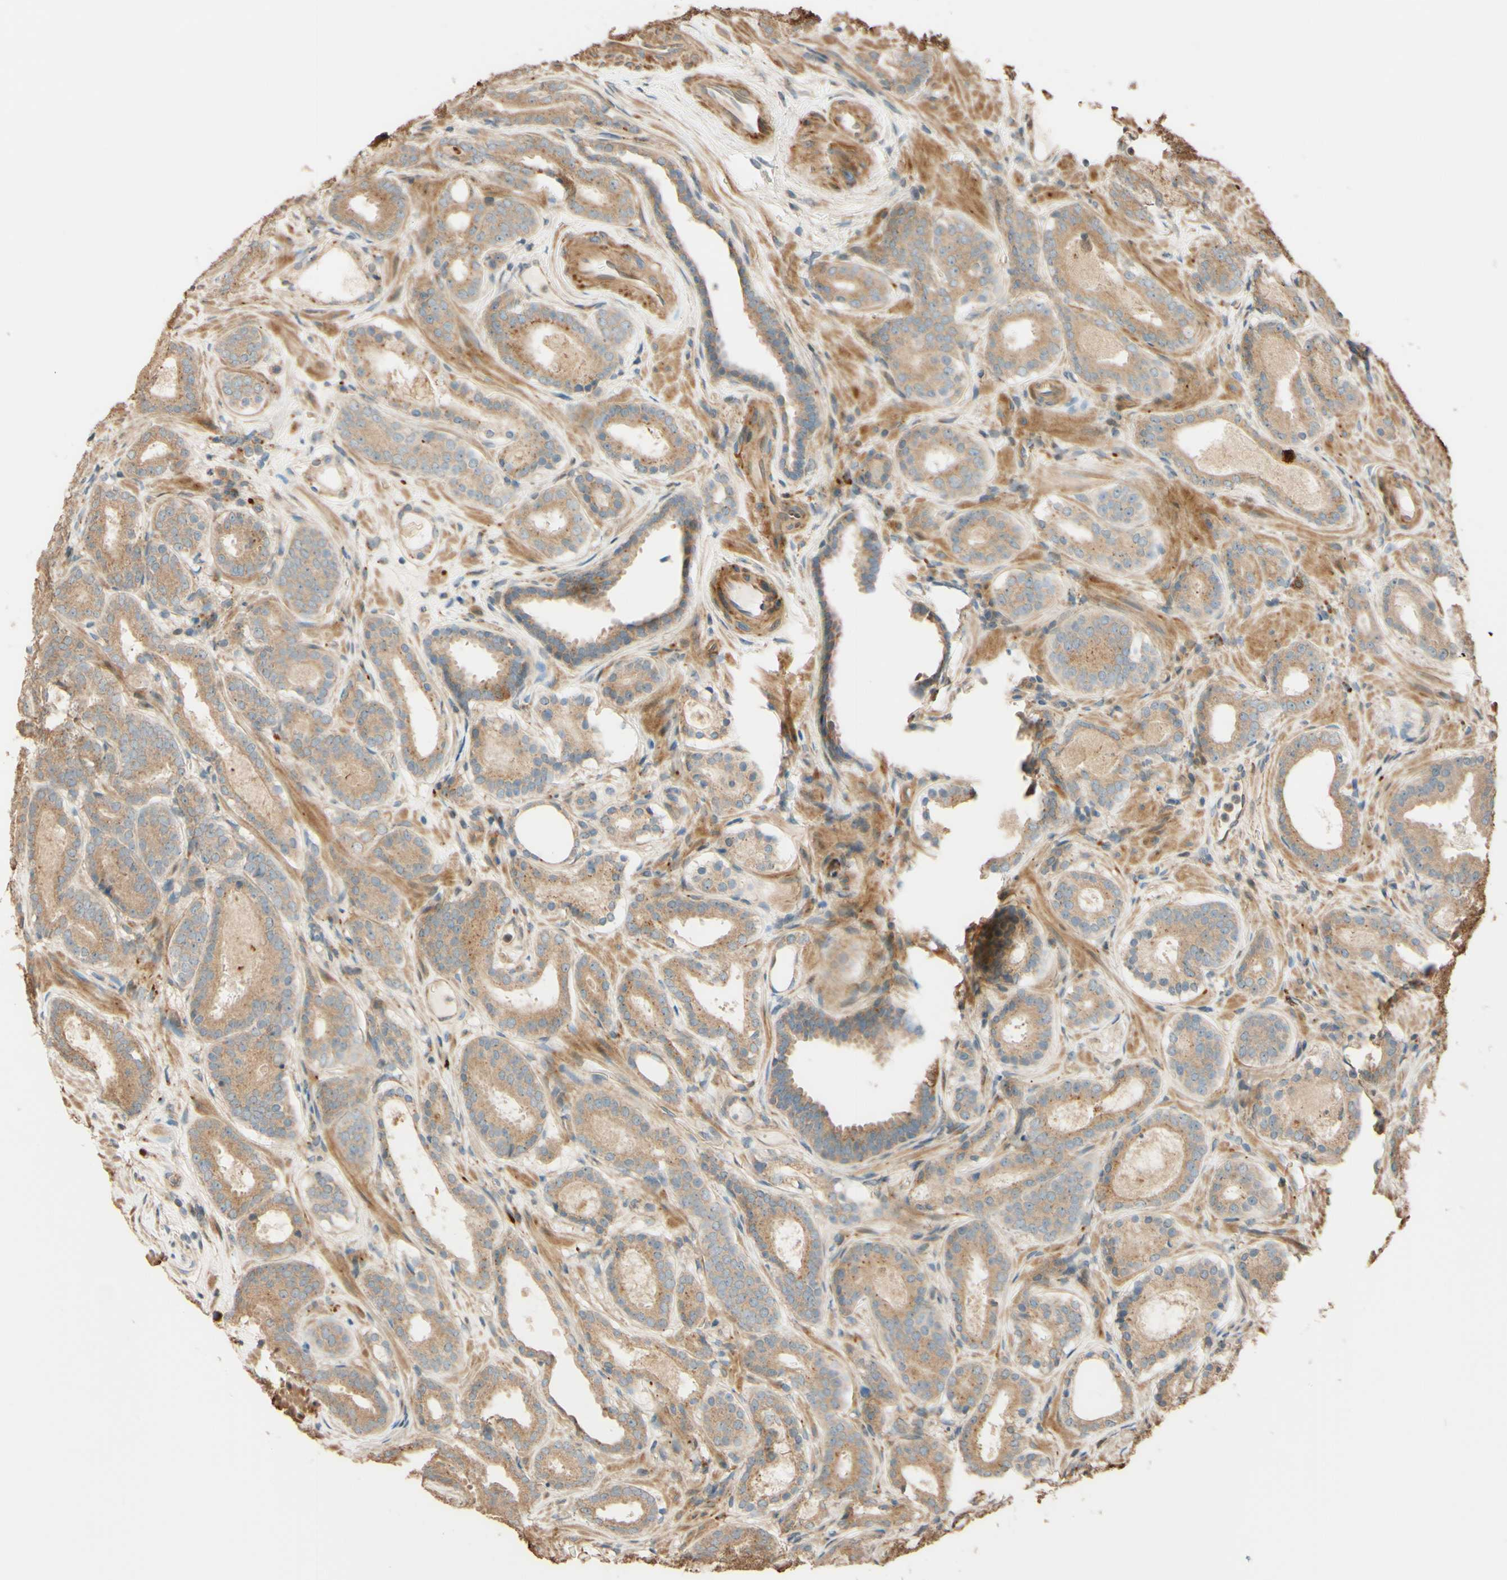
{"staining": {"intensity": "weak", "quantity": ">75%", "location": "cytoplasmic/membranous"}, "tissue": "prostate cancer", "cell_type": "Tumor cells", "image_type": "cancer", "snomed": [{"axis": "morphology", "description": "Adenocarcinoma, Low grade"}, {"axis": "topography", "description": "Prostate"}], "caption": "Tumor cells exhibit weak cytoplasmic/membranous staining in approximately >75% of cells in prostate cancer. The staining was performed using DAB, with brown indicating positive protein expression. Nuclei are stained blue with hematoxylin.", "gene": "RNF19A", "patient": {"sex": "male", "age": 69}}